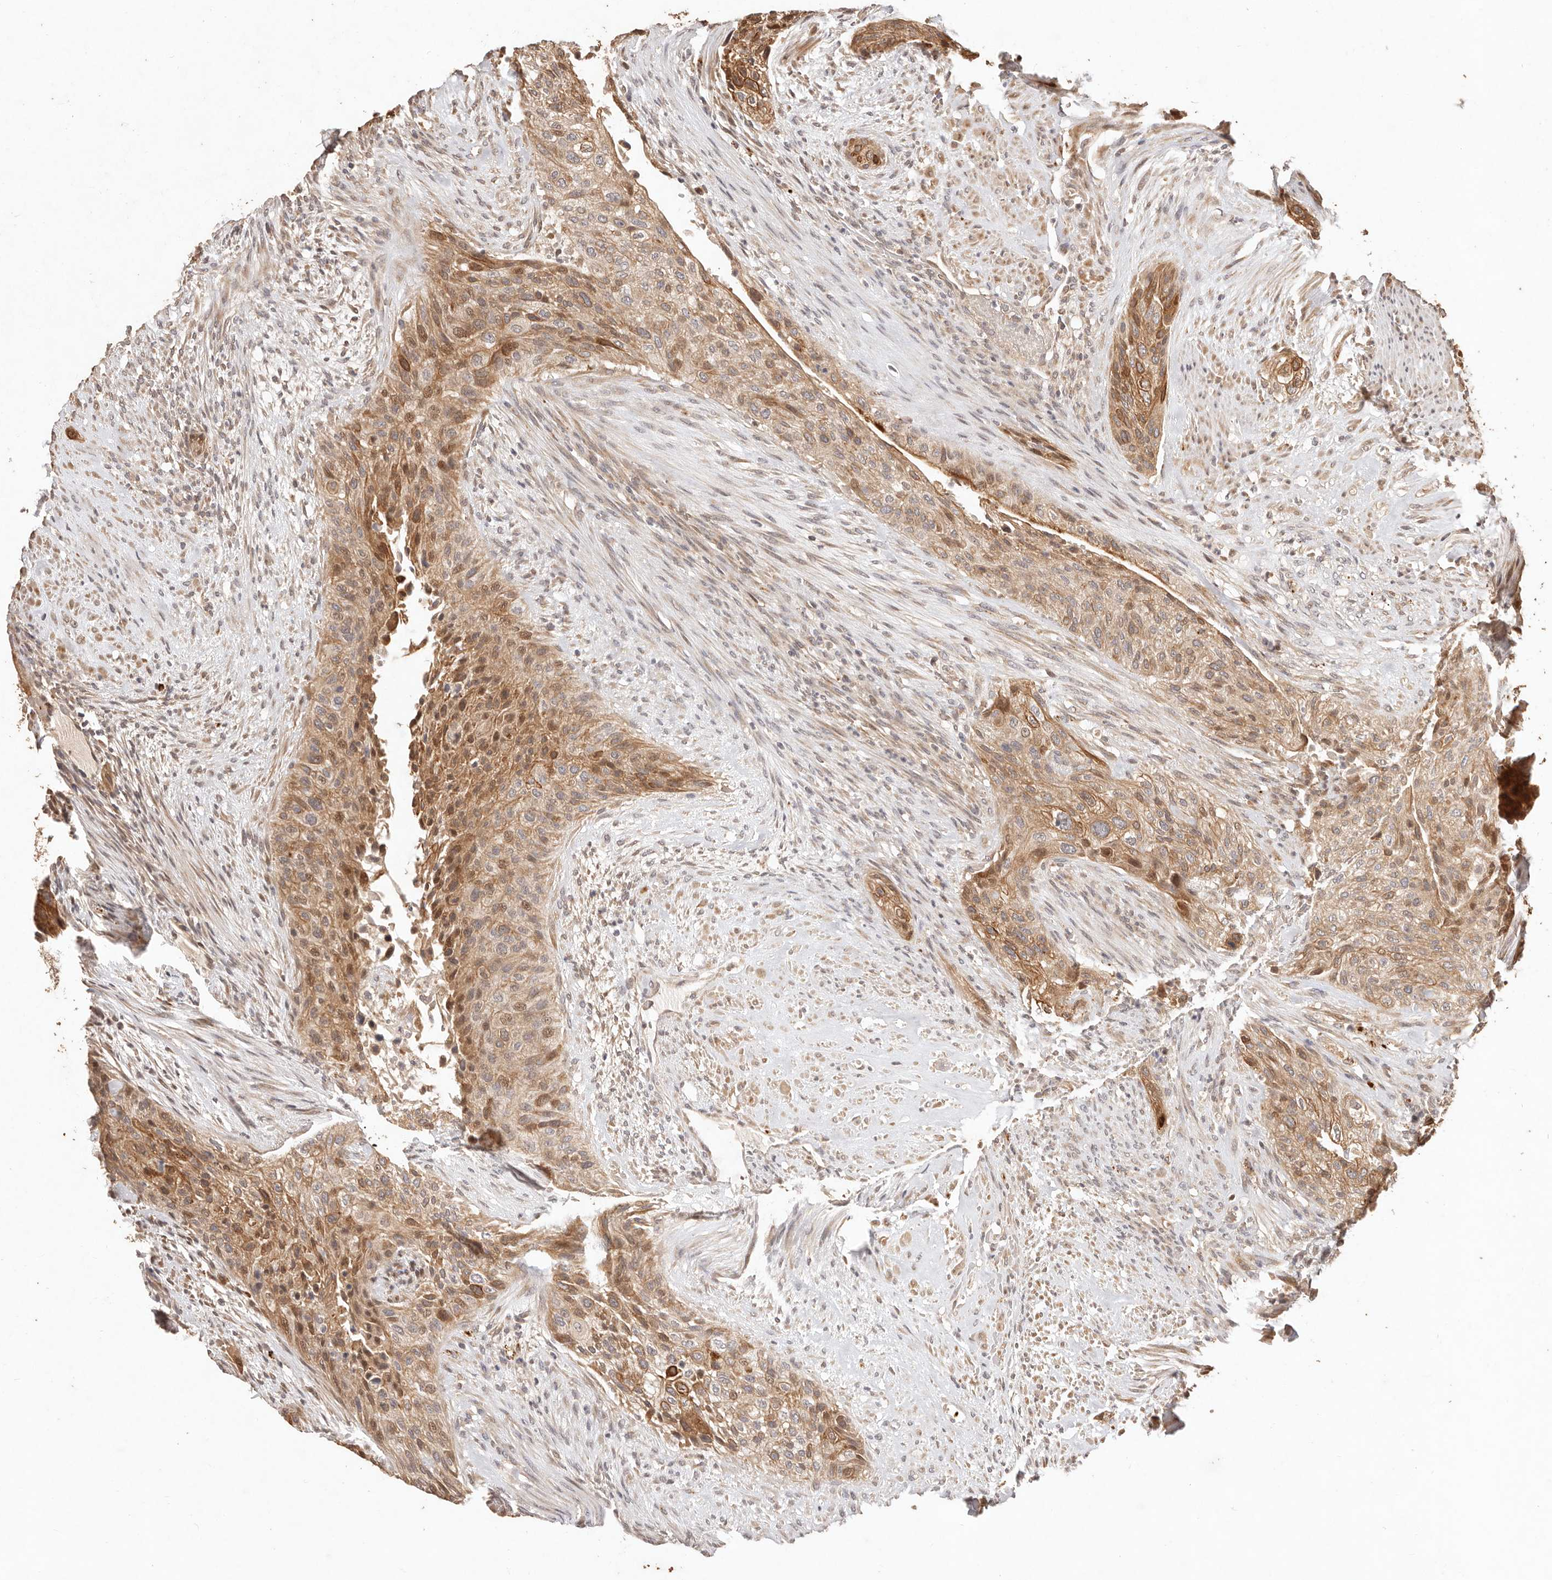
{"staining": {"intensity": "moderate", "quantity": ">75%", "location": "cytoplasmic/membranous,nuclear"}, "tissue": "urothelial cancer", "cell_type": "Tumor cells", "image_type": "cancer", "snomed": [{"axis": "morphology", "description": "Urothelial carcinoma, High grade"}, {"axis": "topography", "description": "Urinary bladder"}], "caption": "Tumor cells reveal medium levels of moderate cytoplasmic/membranous and nuclear positivity in approximately >75% of cells in urothelial cancer.", "gene": "KIF9", "patient": {"sex": "male", "age": 35}}